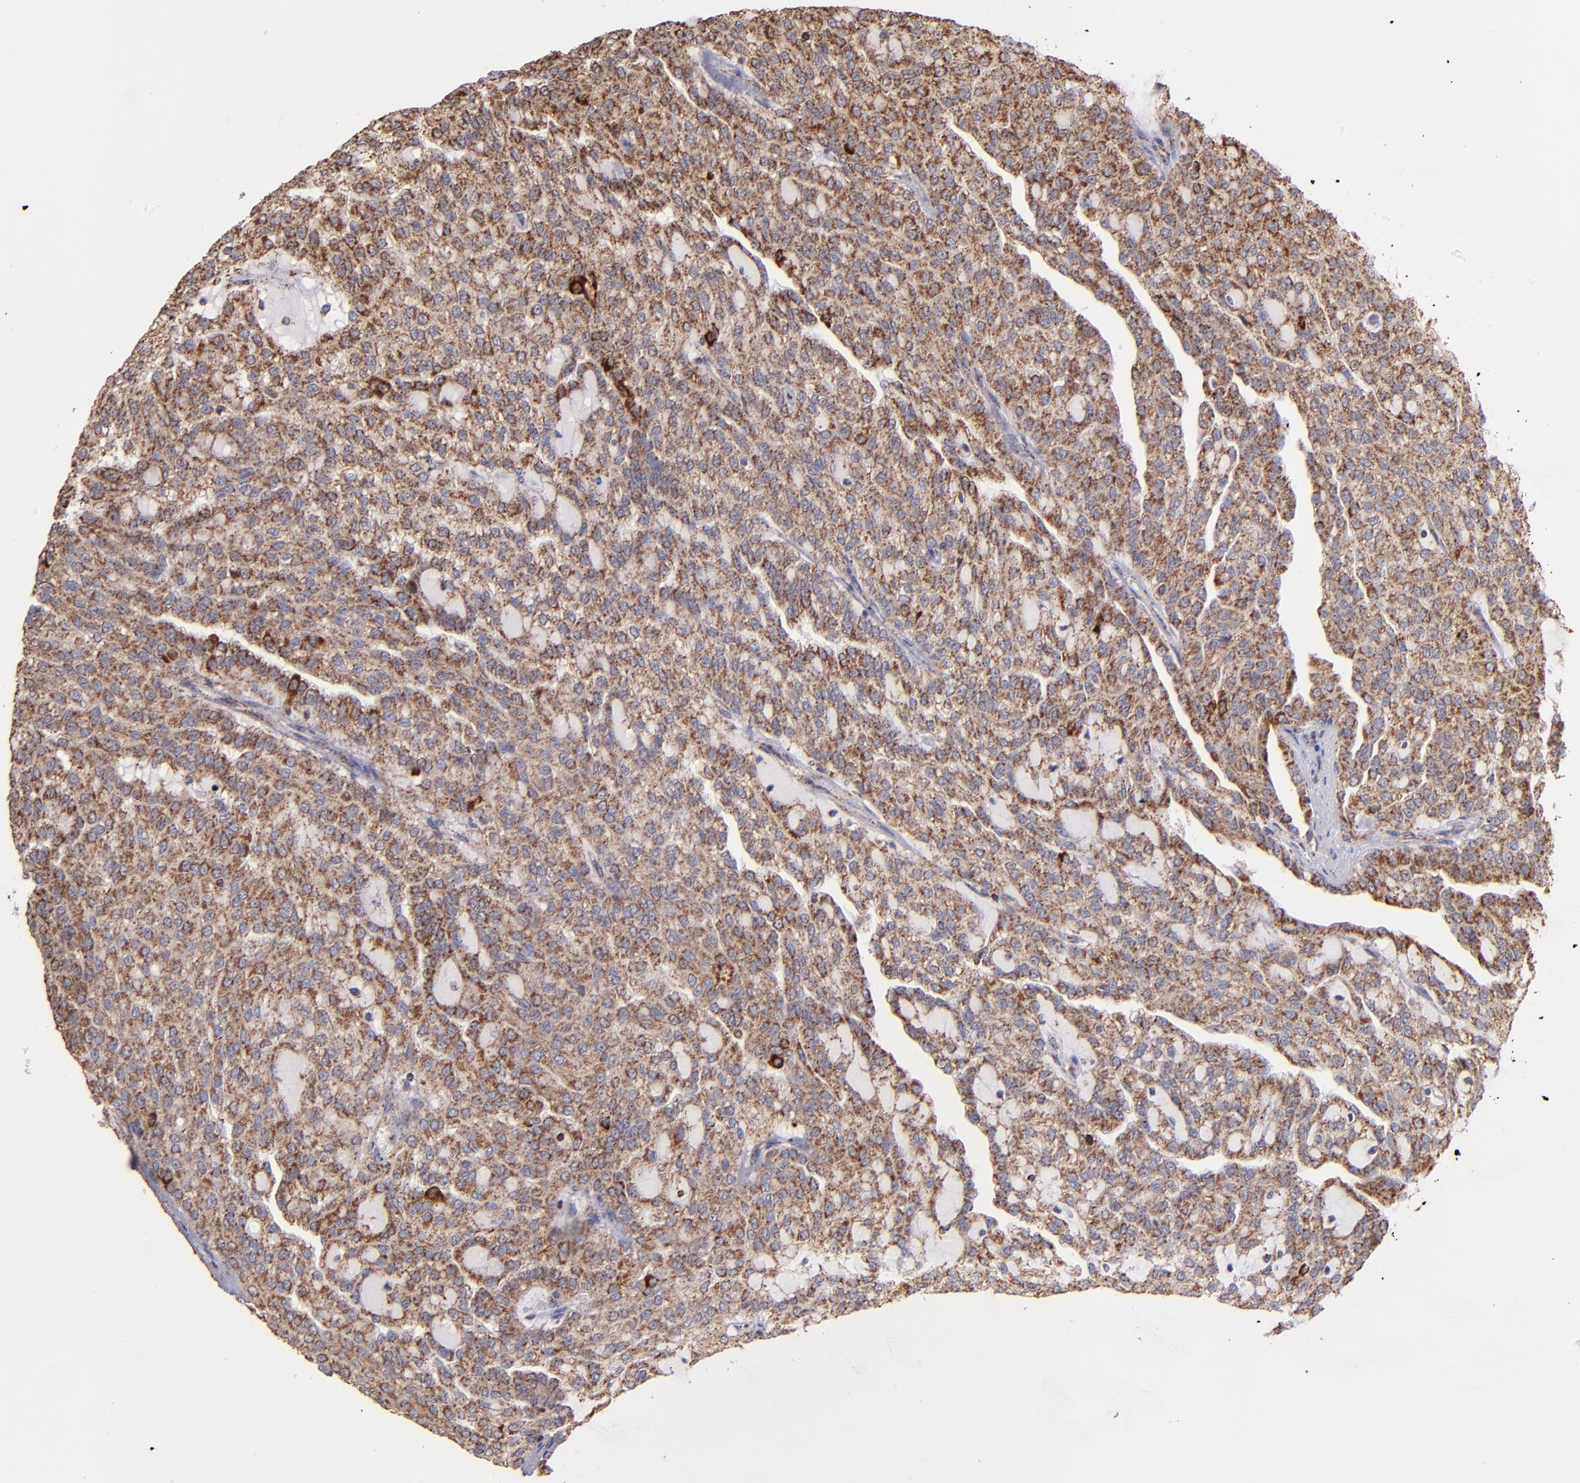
{"staining": {"intensity": "moderate", "quantity": ">75%", "location": "cytoplasmic/membranous"}, "tissue": "renal cancer", "cell_type": "Tumor cells", "image_type": "cancer", "snomed": [{"axis": "morphology", "description": "Adenocarcinoma, NOS"}, {"axis": "topography", "description": "Kidney"}], "caption": "A micrograph showing moderate cytoplasmic/membranous positivity in approximately >75% of tumor cells in adenocarcinoma (renal), as visualized by brown immunohistochemical staining.", "gene": "DLST", "patient": {"sex": "male", "age": 63}}